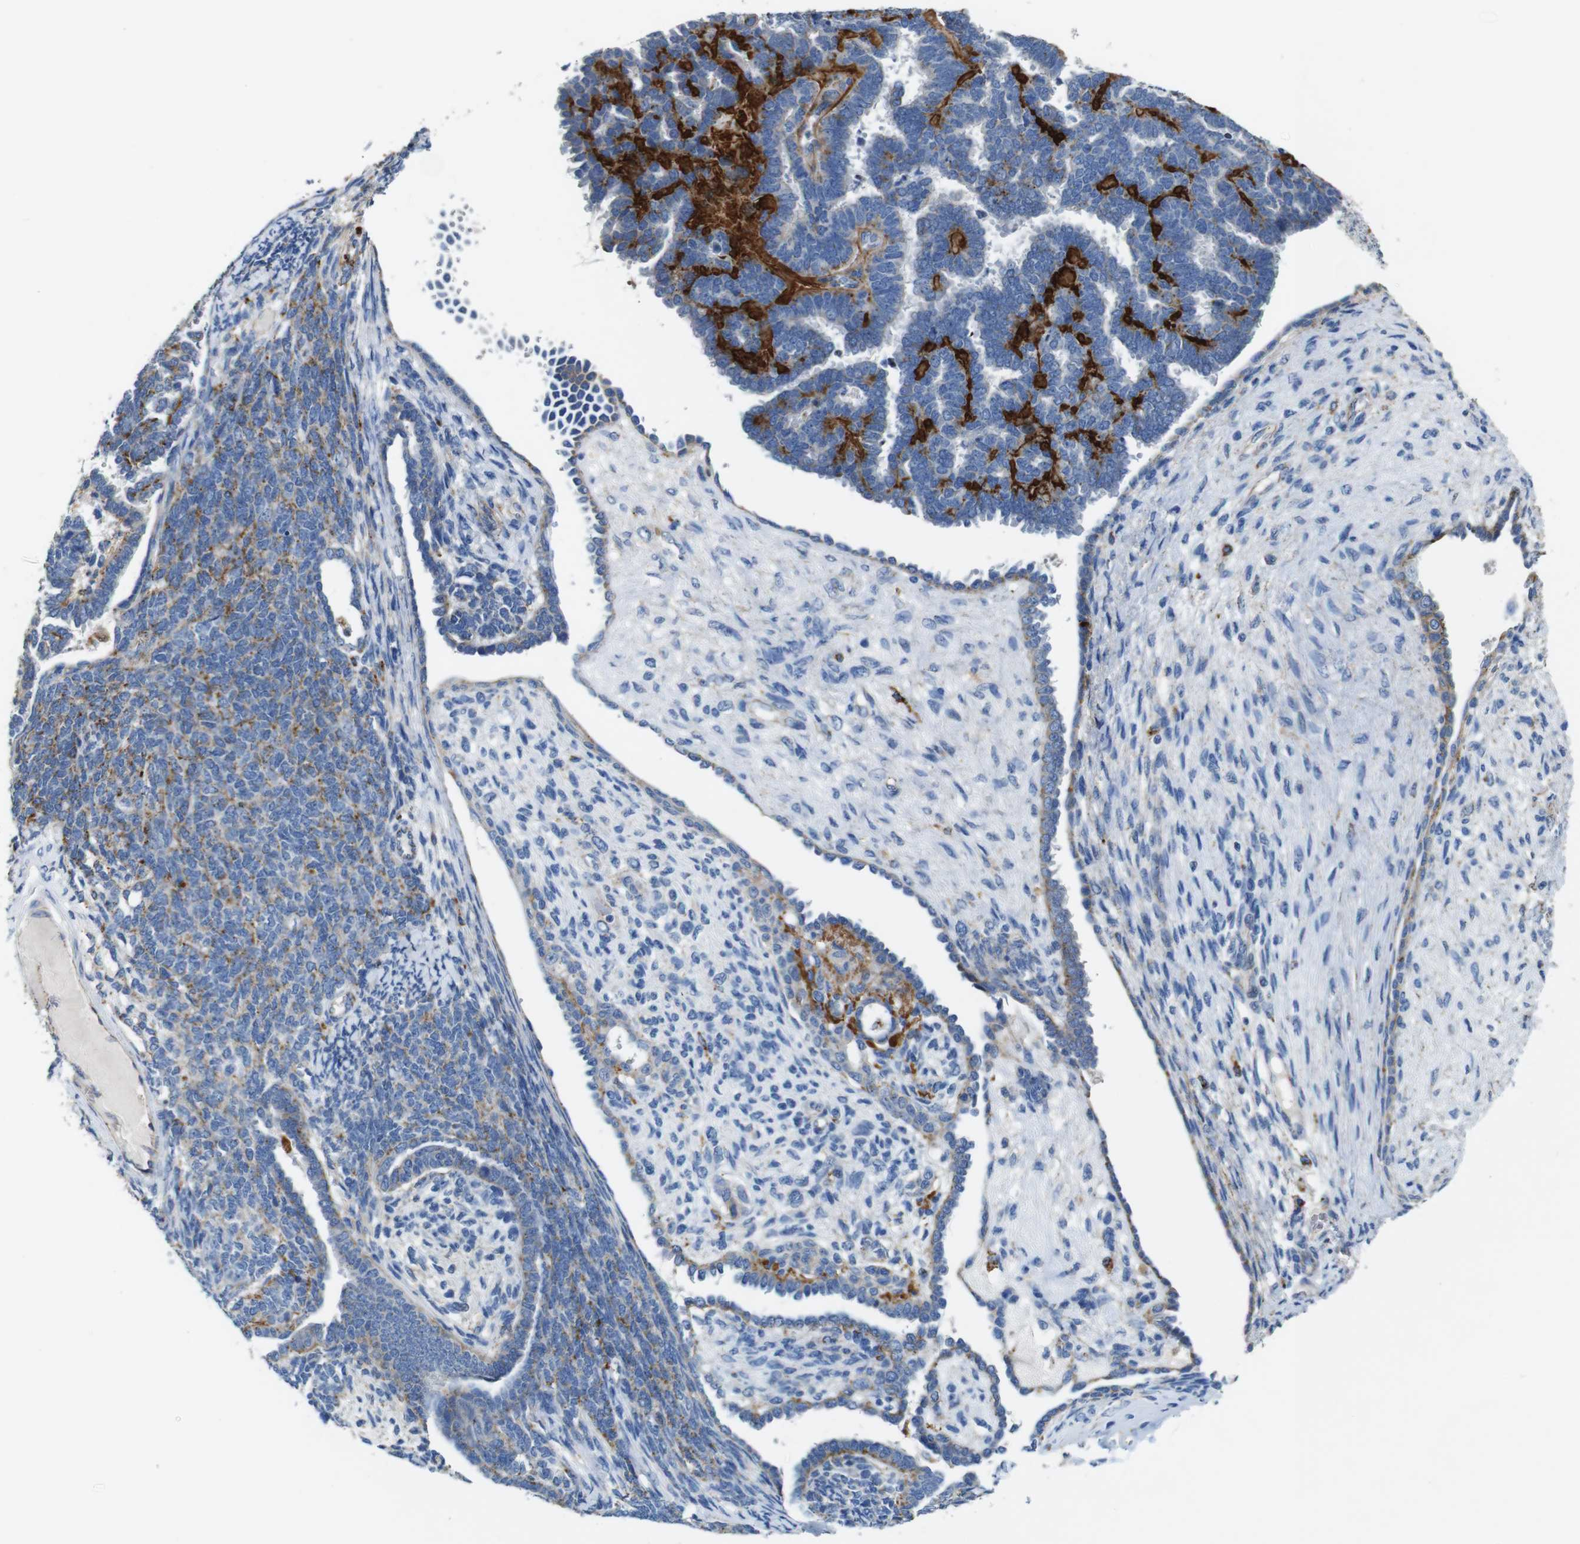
{"staining": {"intensity": "moderate", "quantity": "25%-75%", "location": "cytoplasmic/membranous"}, "tissue": "endometrial cancer", "cell_type": "Tumor cells", "image_type": "cancer", "snomed": [{"axis": "morphology", "description": "Neoplasm, malignant, NOS"}, {"axis": "topography", "description": "Endometrium"}], "caption": "Immunohistochemical staining of human endometrial malignant neoplasm reveals medium levels of moderate cytoplasmic/membranous protein expression in about 25%-75% of tumor cells.", "gene": "NHLRC3", "patient": {"sex": "female", "age": 74}}